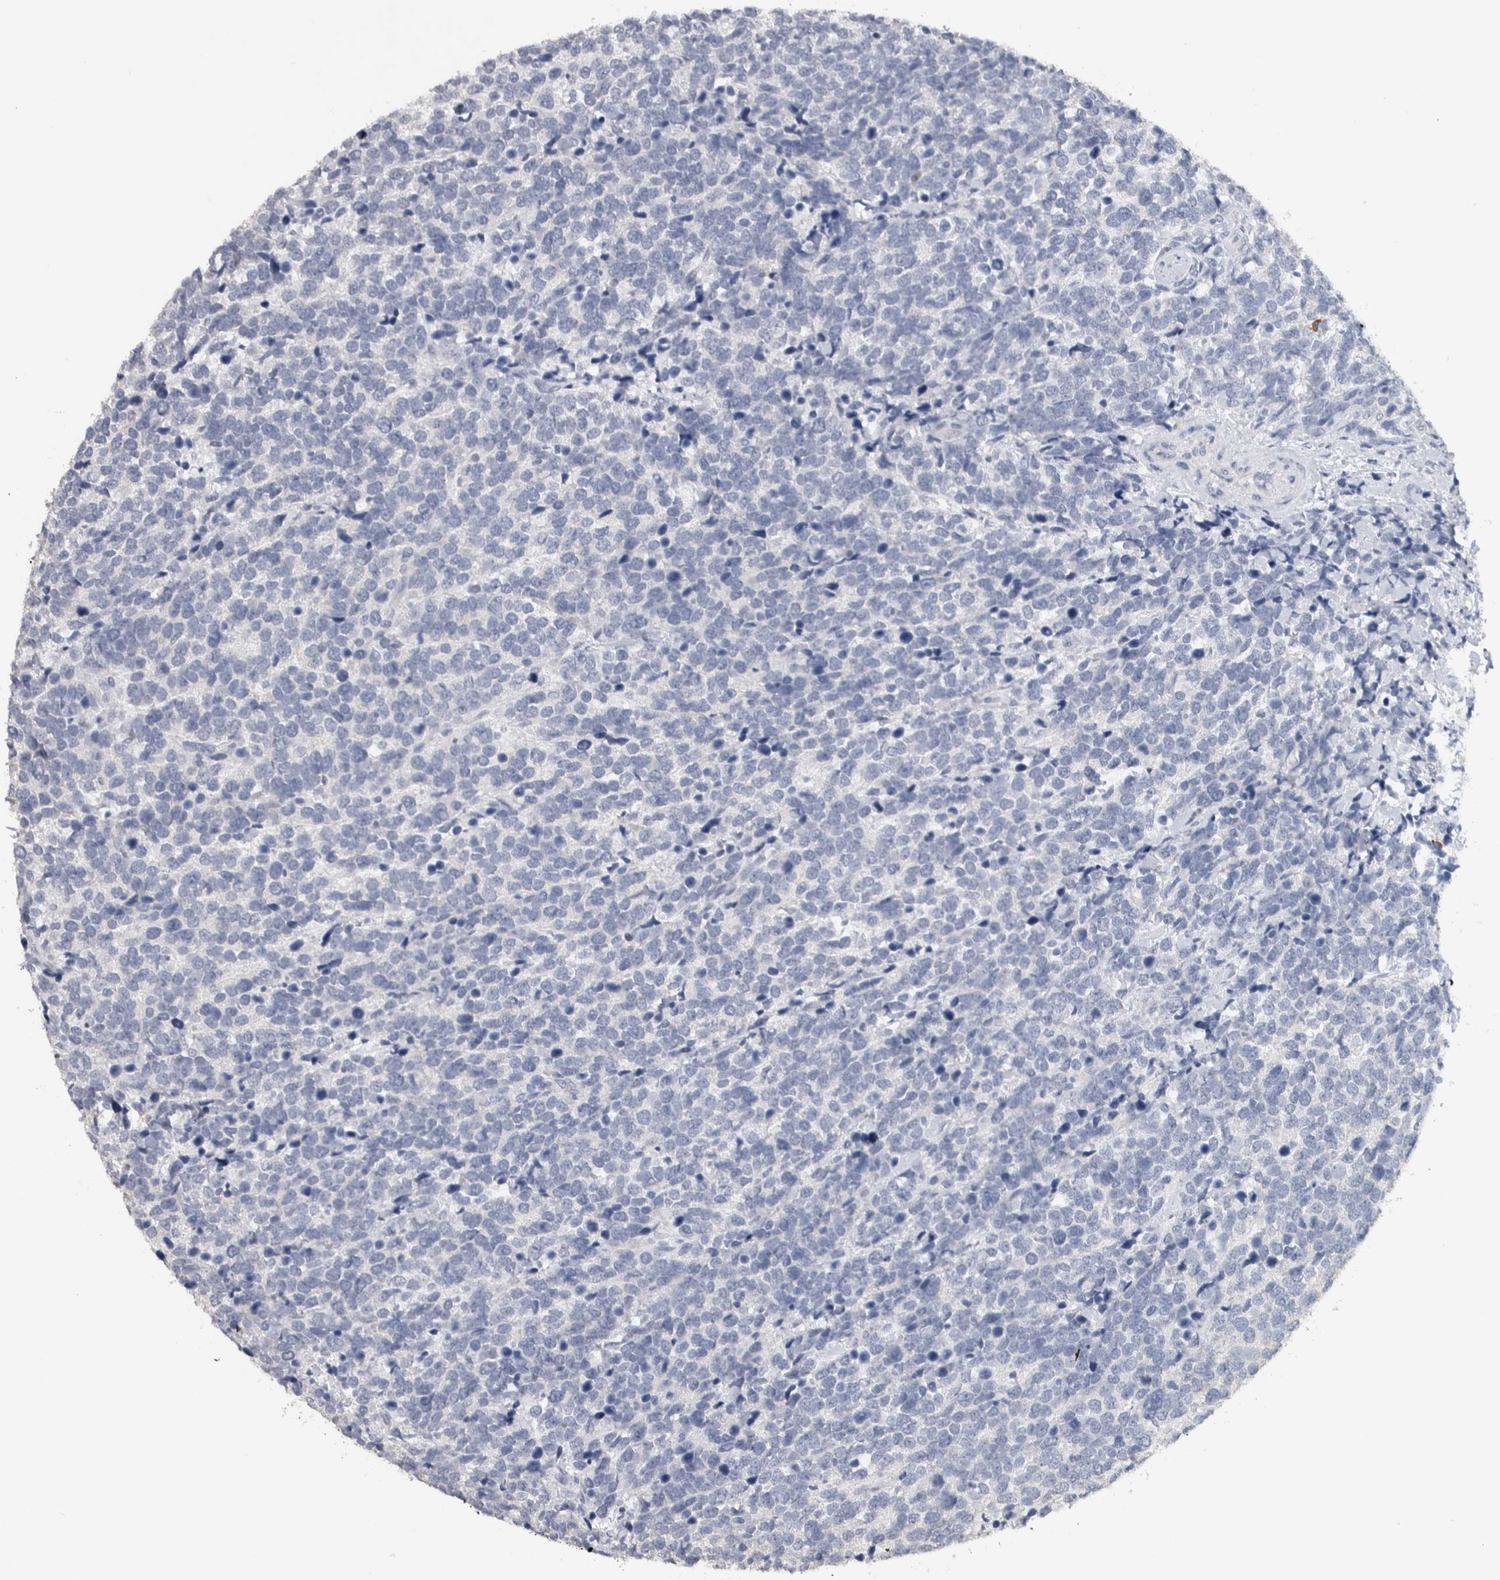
{"staining": {"intensity": "negative", "quantity": "none", "location": "none"}, "tissue": "urothelial cancer", "cell_type": "Tumor cells", "image_type": "cancer", "snomed": [{"axis": "morphology", "description": "Urothelial carcinoma, High grade"}, {"axis": "topography", "description": "Urinary bladder"}], "caption": "Tumor cells are negative for brown protein staining in urothelial cancer.", "gene": "TMEM102", "patient": {"sex": "female", "age": 82}}